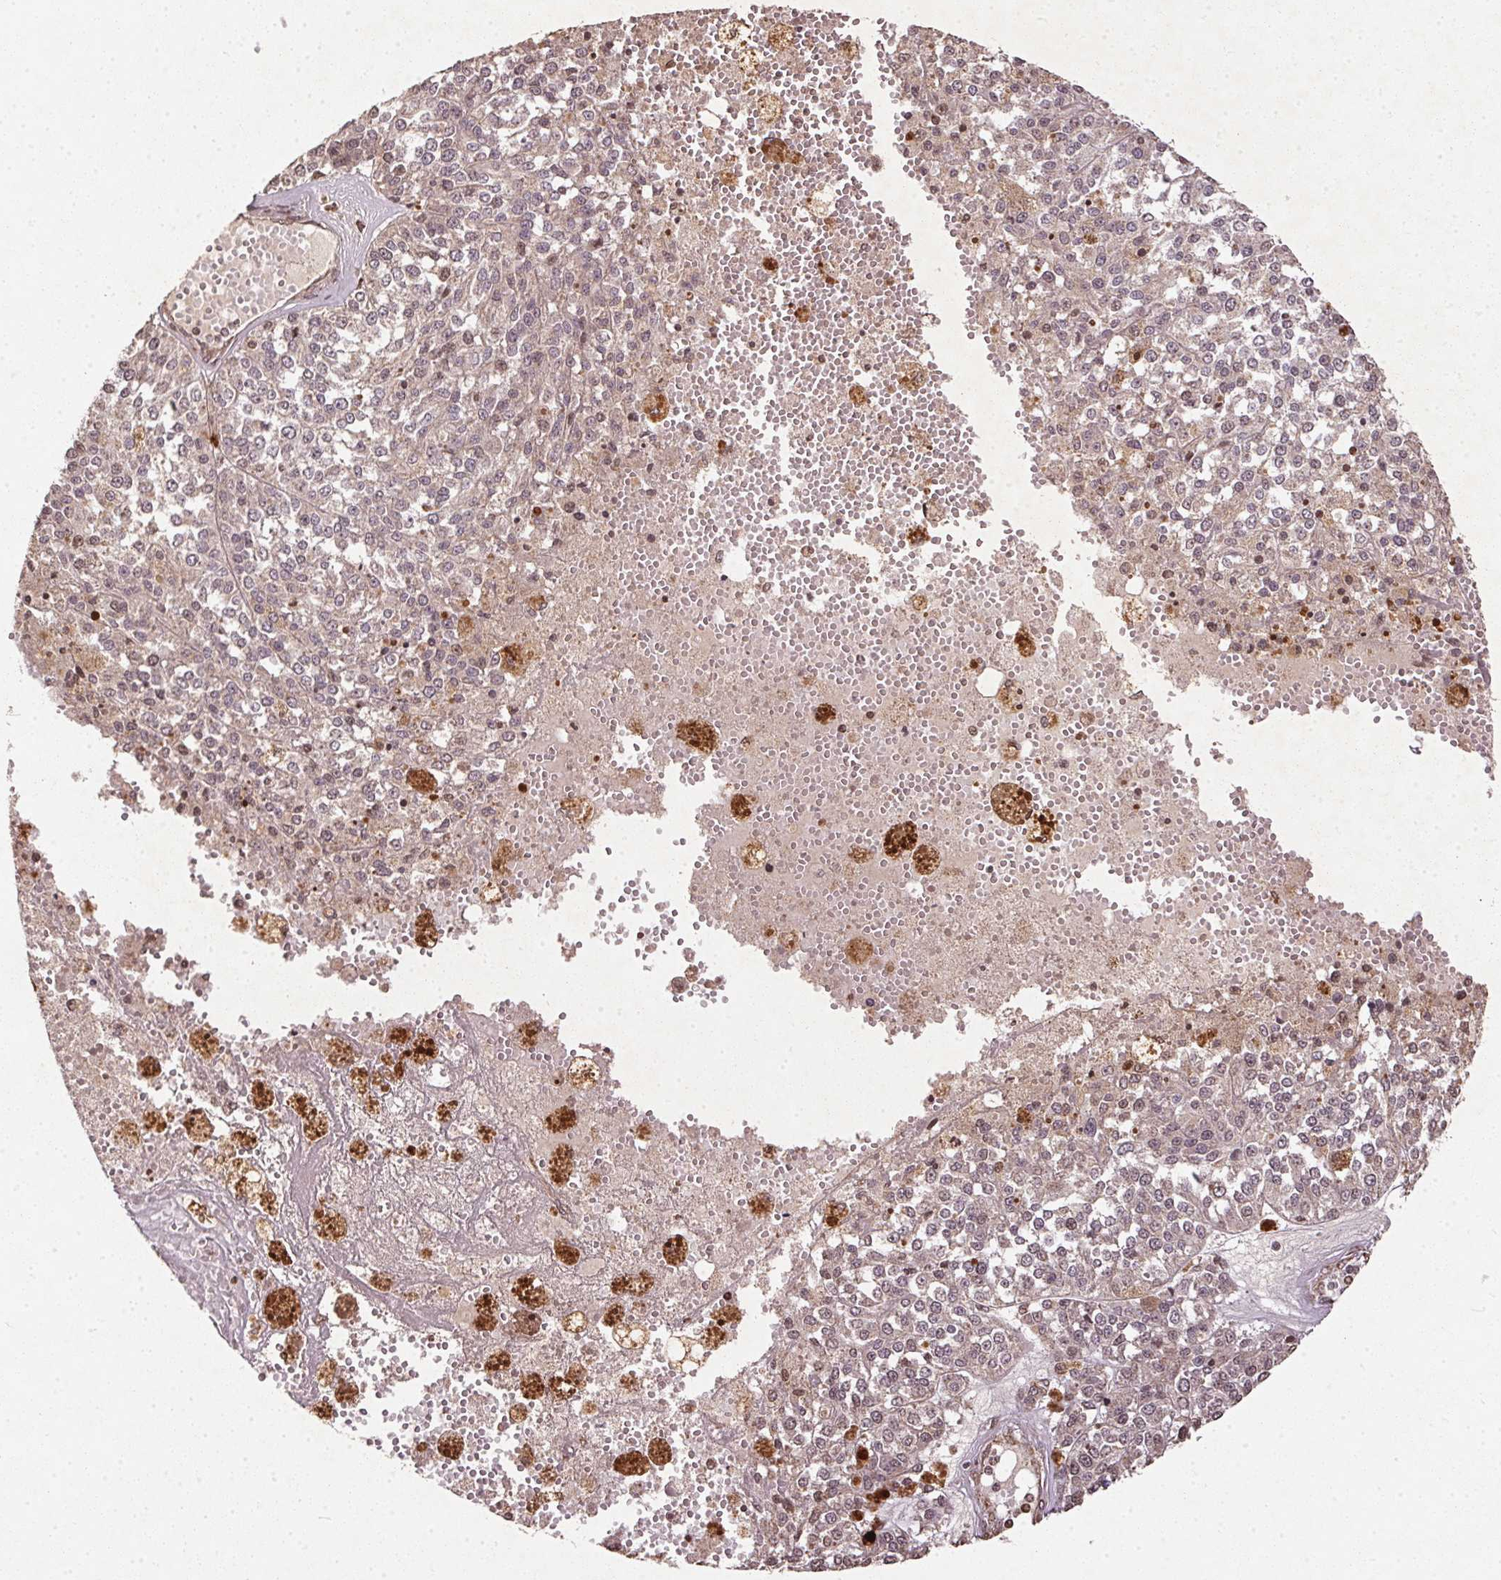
{"staining": {"intensity": "weak", "quantity": "<25%", "location": "cytoplasmic/membranous"}, "tissue": "melanoma", "cell_type": "Tumor cells", "image_type": "cancer", "snomed": [{"axis": "morphology", "description": "Malignant melanoma, Metastatic site"}, {"axis": "topography", "description": "Lymph node"}], "caption": "An immunohistochemistry image of melanoma is shown. There is no staining in tumor cells of melanoma.", "gene": "SPRED2", "patient": {"sex": "female", "age": 64}}